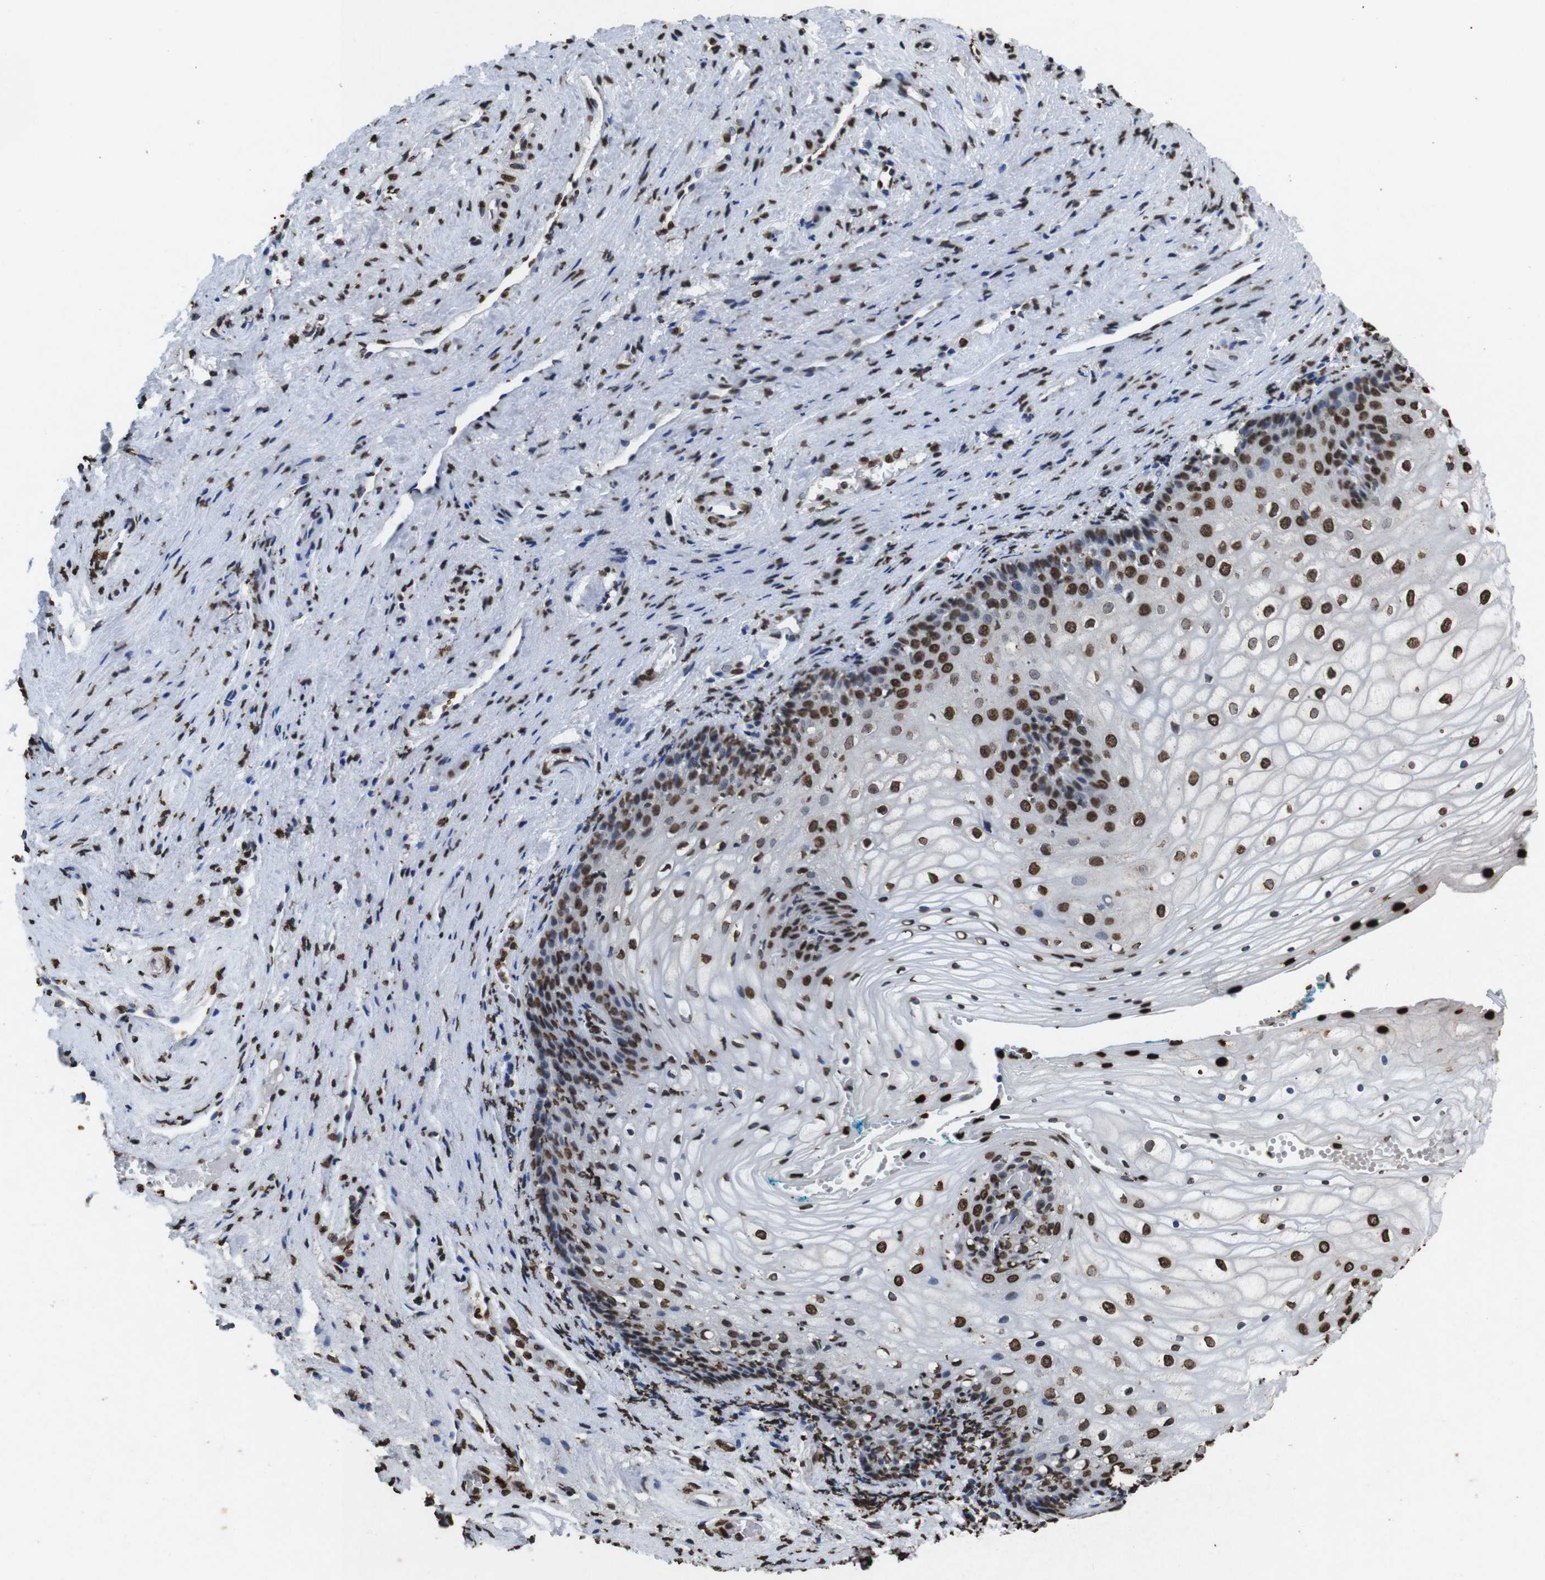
{"staining": {"intensity": "strong", "quantity": "25%-75%", "location": "nuclear"}, "tissue": "vagina", "cell_type": "Squamous epithelial cells", "image_type": "normal", "snomed": [{"axis": "morphology", "description": "Normal tissue, NOS"}, {"axis": "topography", "description": "Vagina"}], "caption": "Protein staining exhibits strong nuclear expression in approximately 25%-75% of squamous epithelial cells in normal vagina.", "gene": "MDM2", "patient": {"sex": "female", "age": 34}}